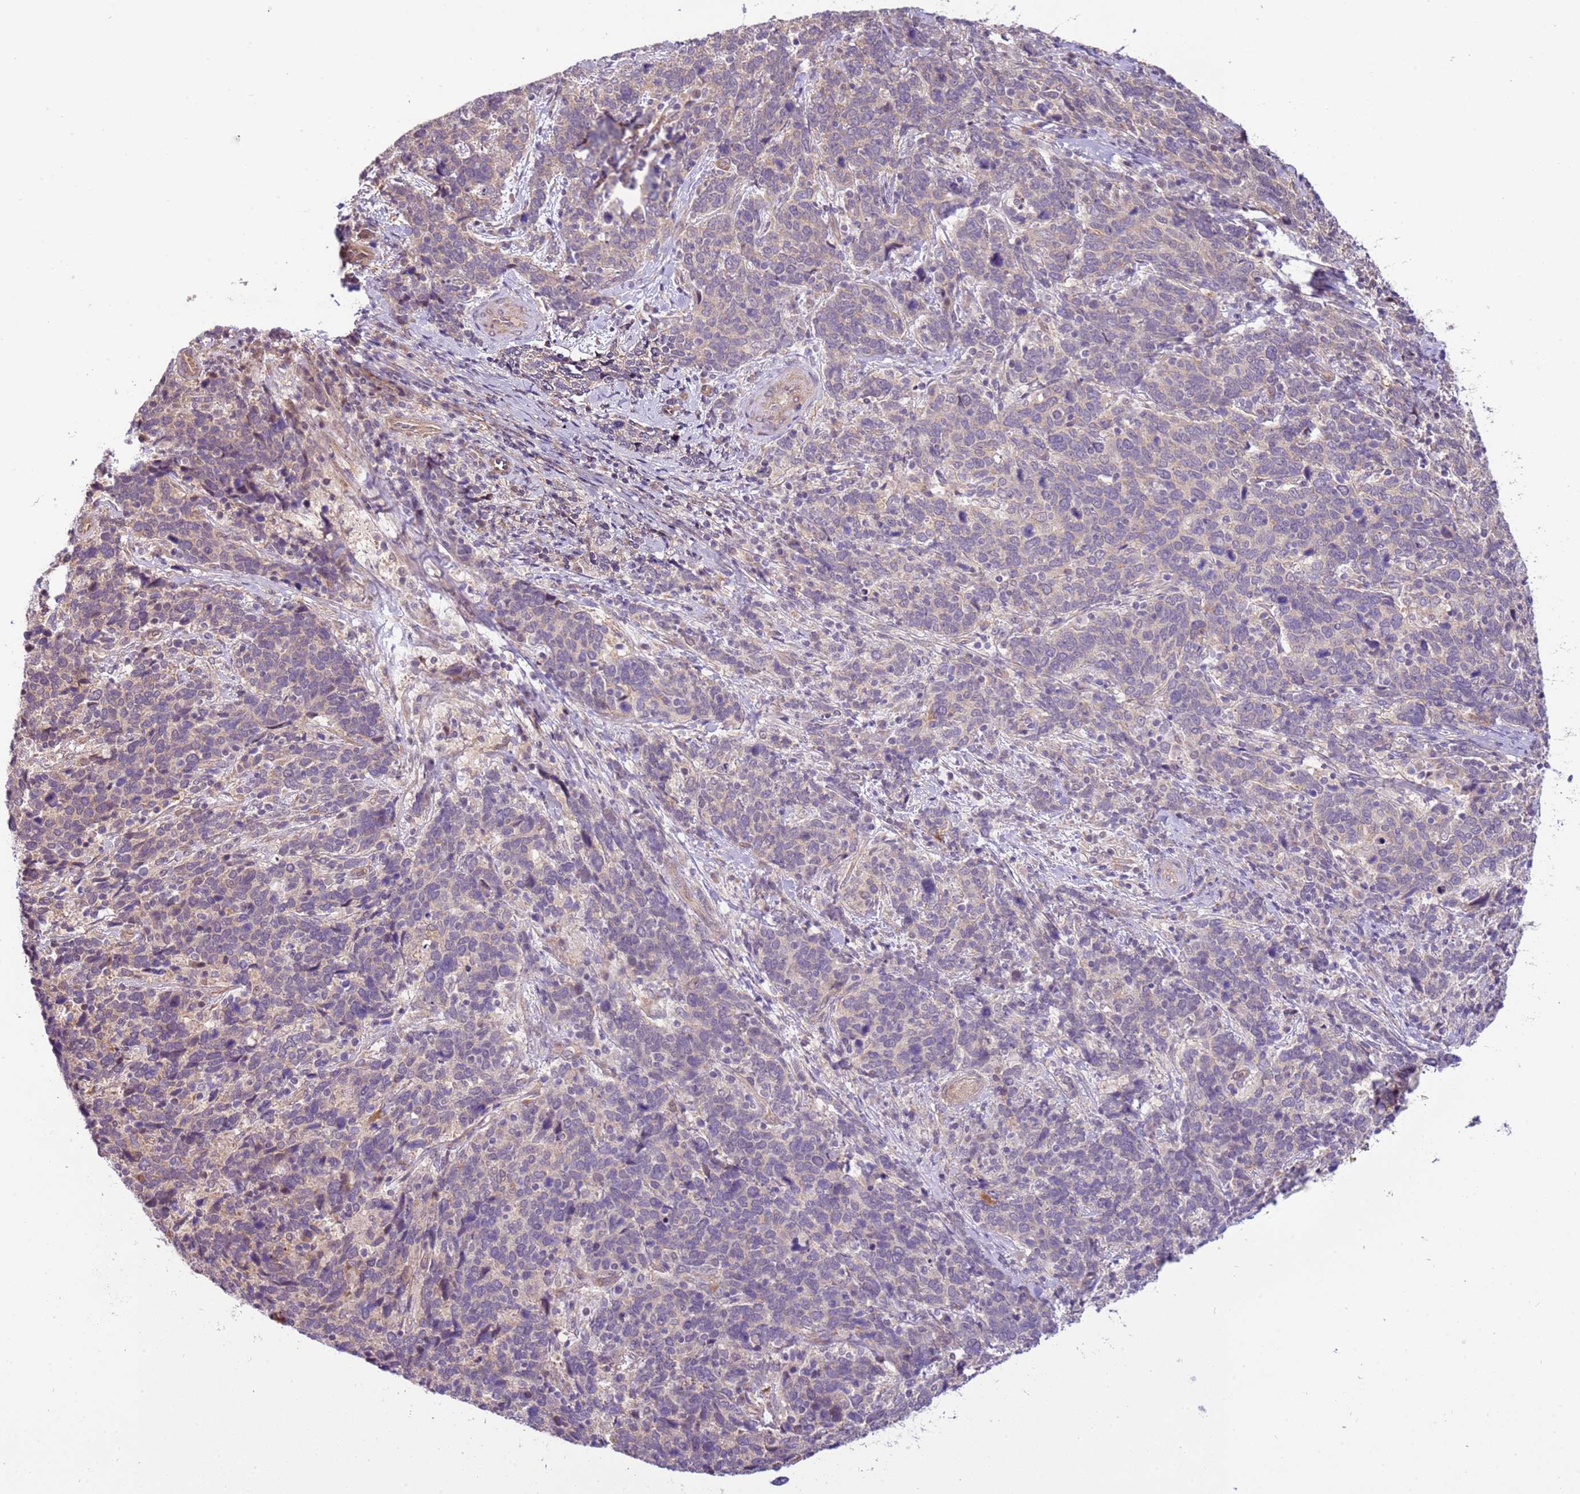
{"staining": {"intensity": "negative", "quantity": "none", "location": "none"}, "tissue": "cervical cancer", "cell_type": "Tumor cells", "image_type": "cancer", "snomed": [{"axis": "morphology", "description": "Squamous cell carcinoma, NOS"}, {"axis": "topography", "description": "Cervix"}], "caption": "DAB immunohistochemical staining of cervical cancer (squamous cell carcinoma) displays no significant expression in tumor cells. Nuclei are stained in blue.", "gene": "SCARA3", "patient": {"sex": "female", "age": 41}}